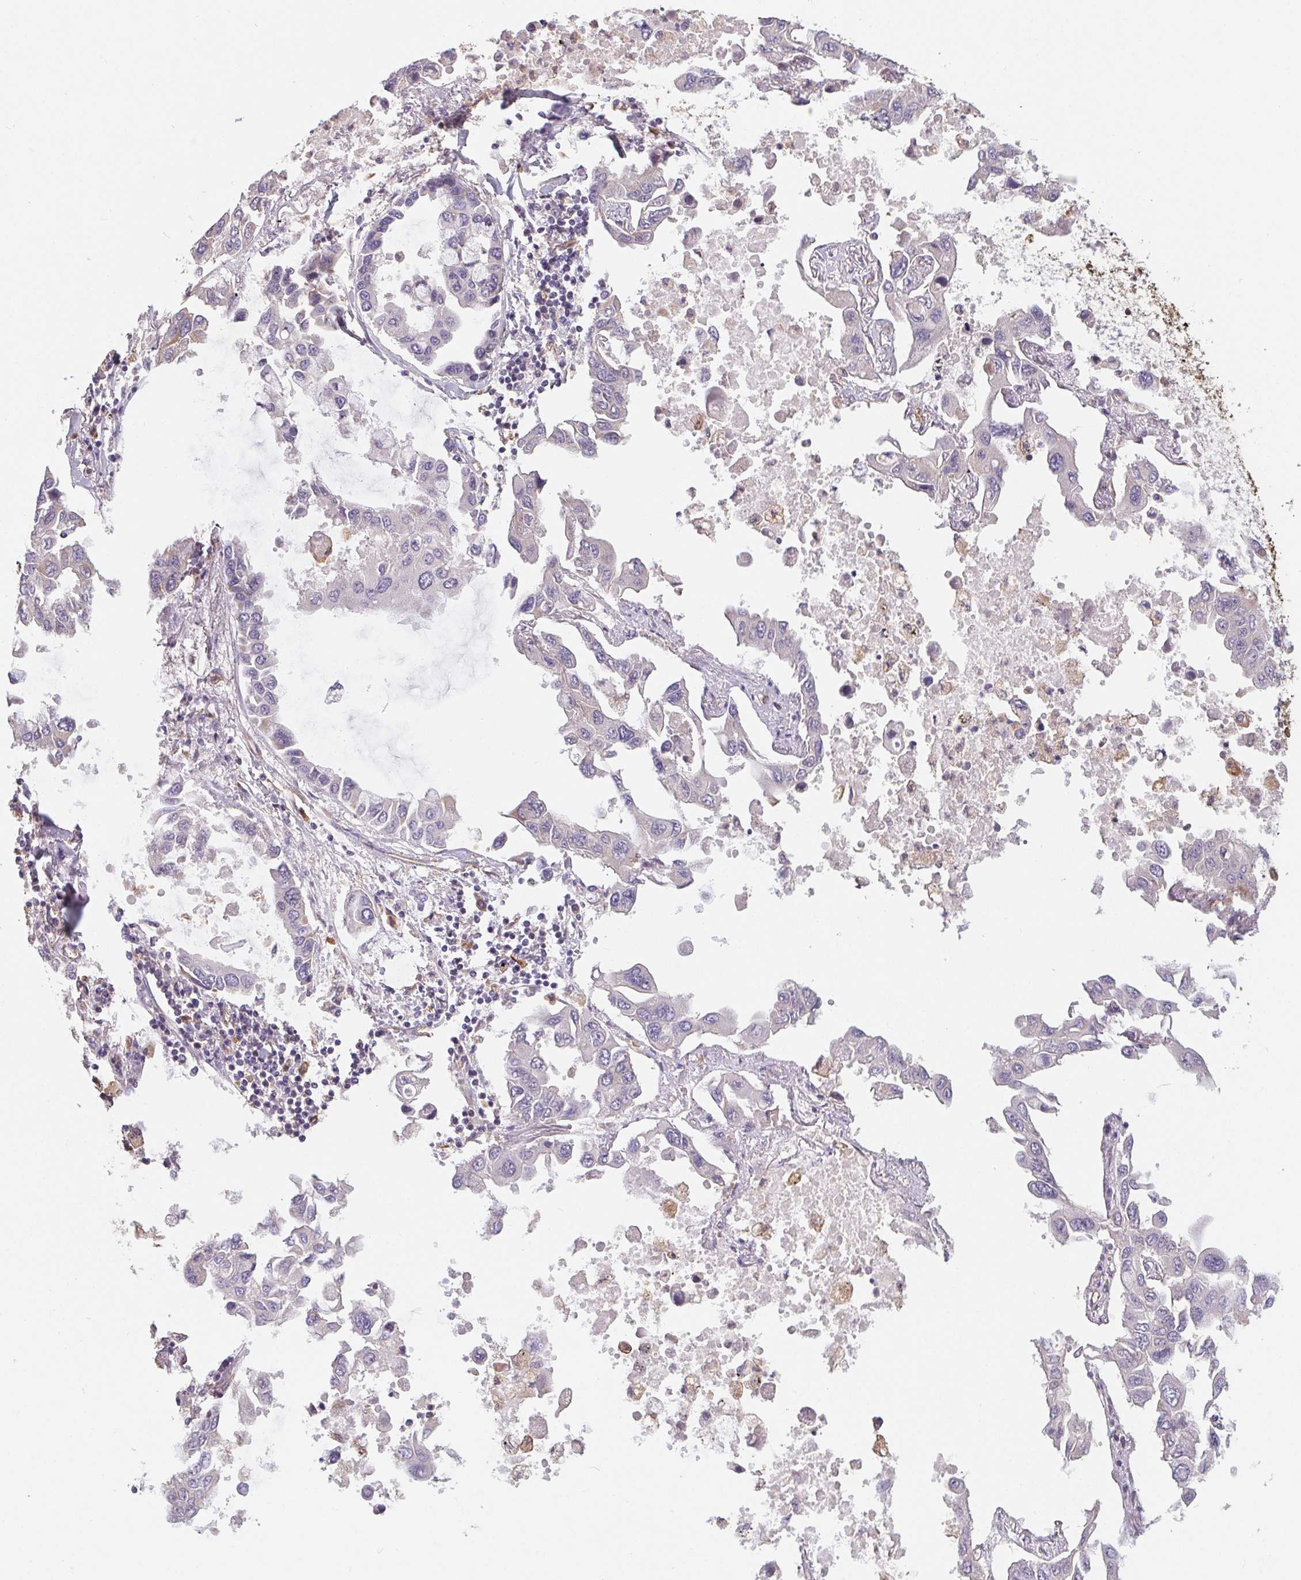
{"staining": {"intensity": "negative", "quantity": "none", "location": "none"}, "tissue": "lung cancer", "cell_type": "Tumor cells", "image_type": "cancer", "snomed": [{"axis": "morphology", "description": "Adenocarcinoma, NOS"}, {"axis": "topography", "description": "Lung"}], "caption": "Tumor cells are negative for brown protein staining in lung cancer (adenocarcinoma).", "gene": "TBKBP1", "patient": {"sex": "male", "age": 64}}